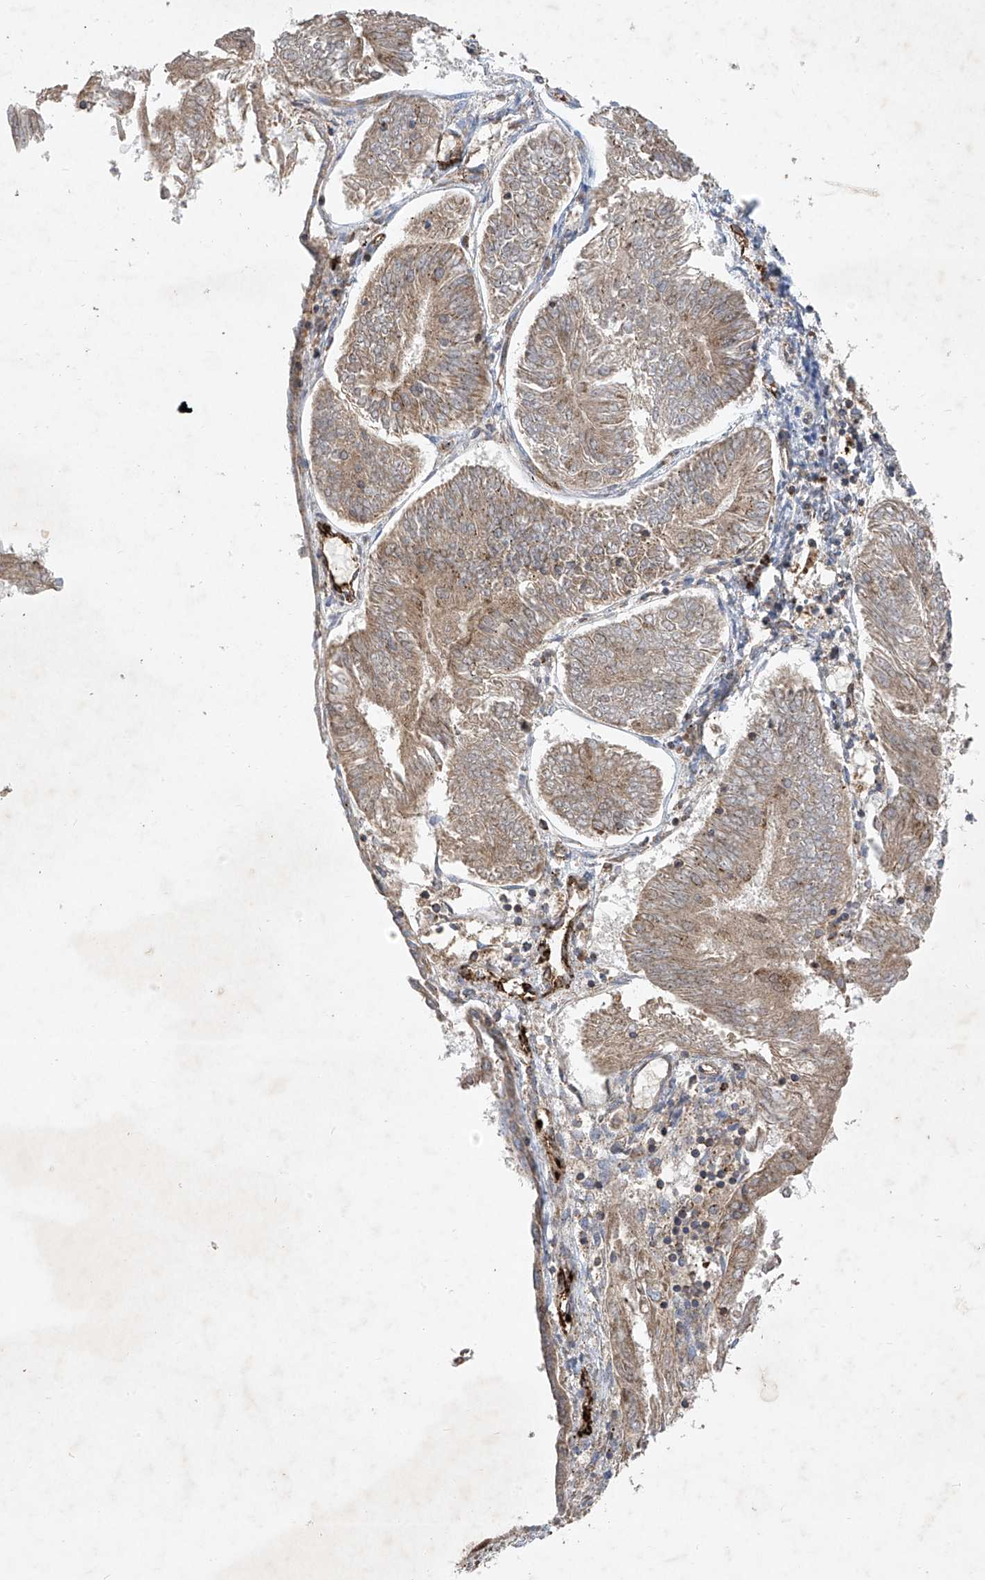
{"staining": {"intensity": "weak", "quantity": ">75%", "location": "cytoplasmic/membranous"}, "tissue": "endometrial cancer", "cell_type": "Tumor cells", "image_type": "cancer", "snomed": [{"axis": "morphology", "description": "Adenocarcinoma, NOS"}, {"axis": "topography", "description": "Endometrium"}], "caption": "This micrograph reveals IHC staining of adenocarcinoma (endometrial), with low weak cytoplasmic/membranous positivity in approximately >75% of tumor cells.", "gene": "UQCC1", "patient": {"sex": "female", "age": 58}}